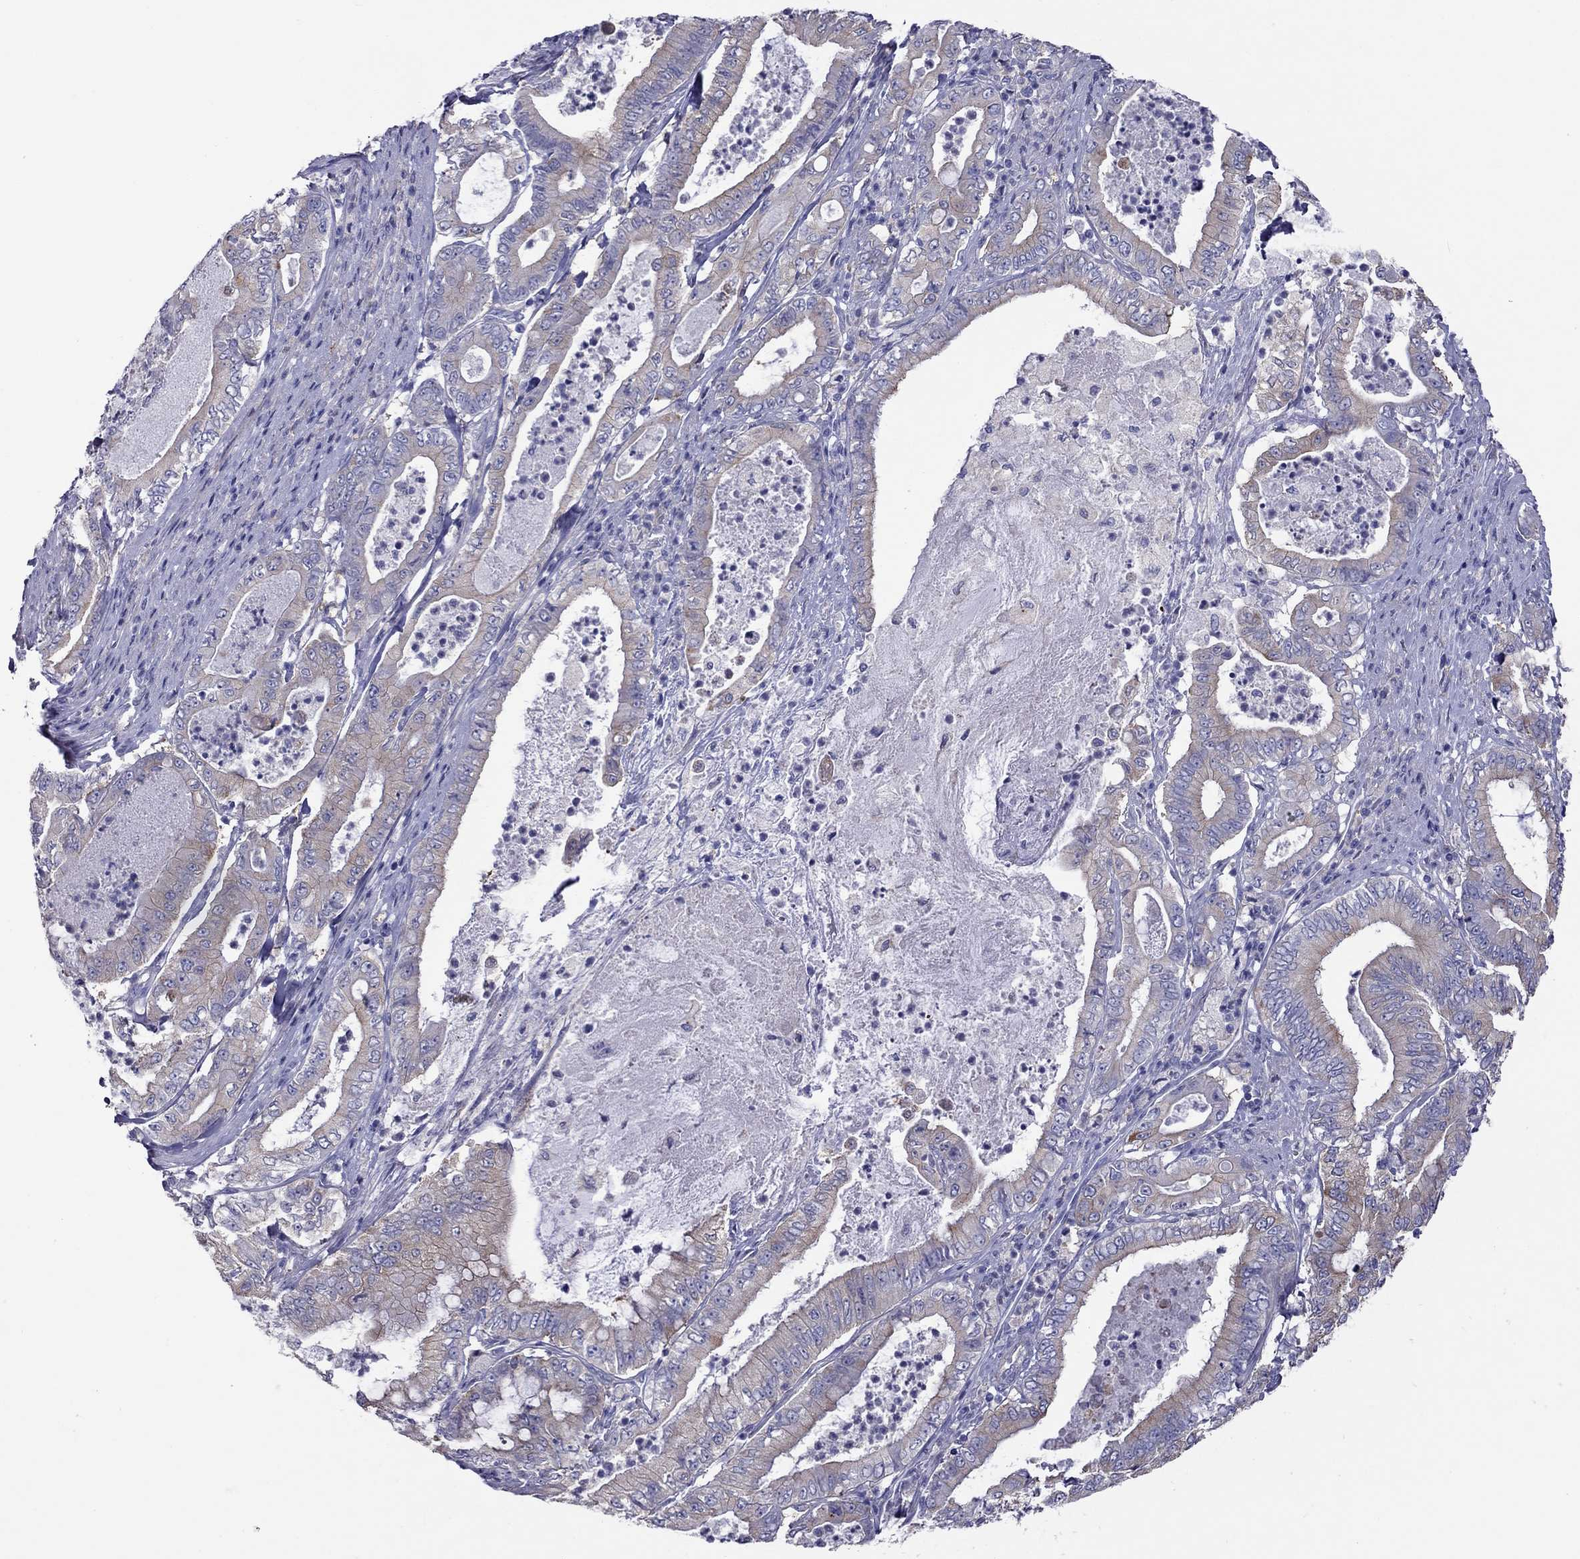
{"staining": {"intensity": "moderate", "quantity": "<25%", "location": "cytoplasmic/membranous"}, "tissue": "pancreatic cancer", "cell_type": "Tumor cells", "image_type": "cancer", "snomed": [{"axis": "morphology", "description": "Adenocarcinoma, NOS"}, {"axis": "topography", "description": "Pancreas"}], "caption": "Immunohistochemical staining of human pancreatic cancer (adenocarcinoma) exhibits moderate cytoplasmic/membranous protein expression in approximately <25% of tumor cells.", "gene": "ALOX15B", "patient": {"sex": "male", "age": 71}}